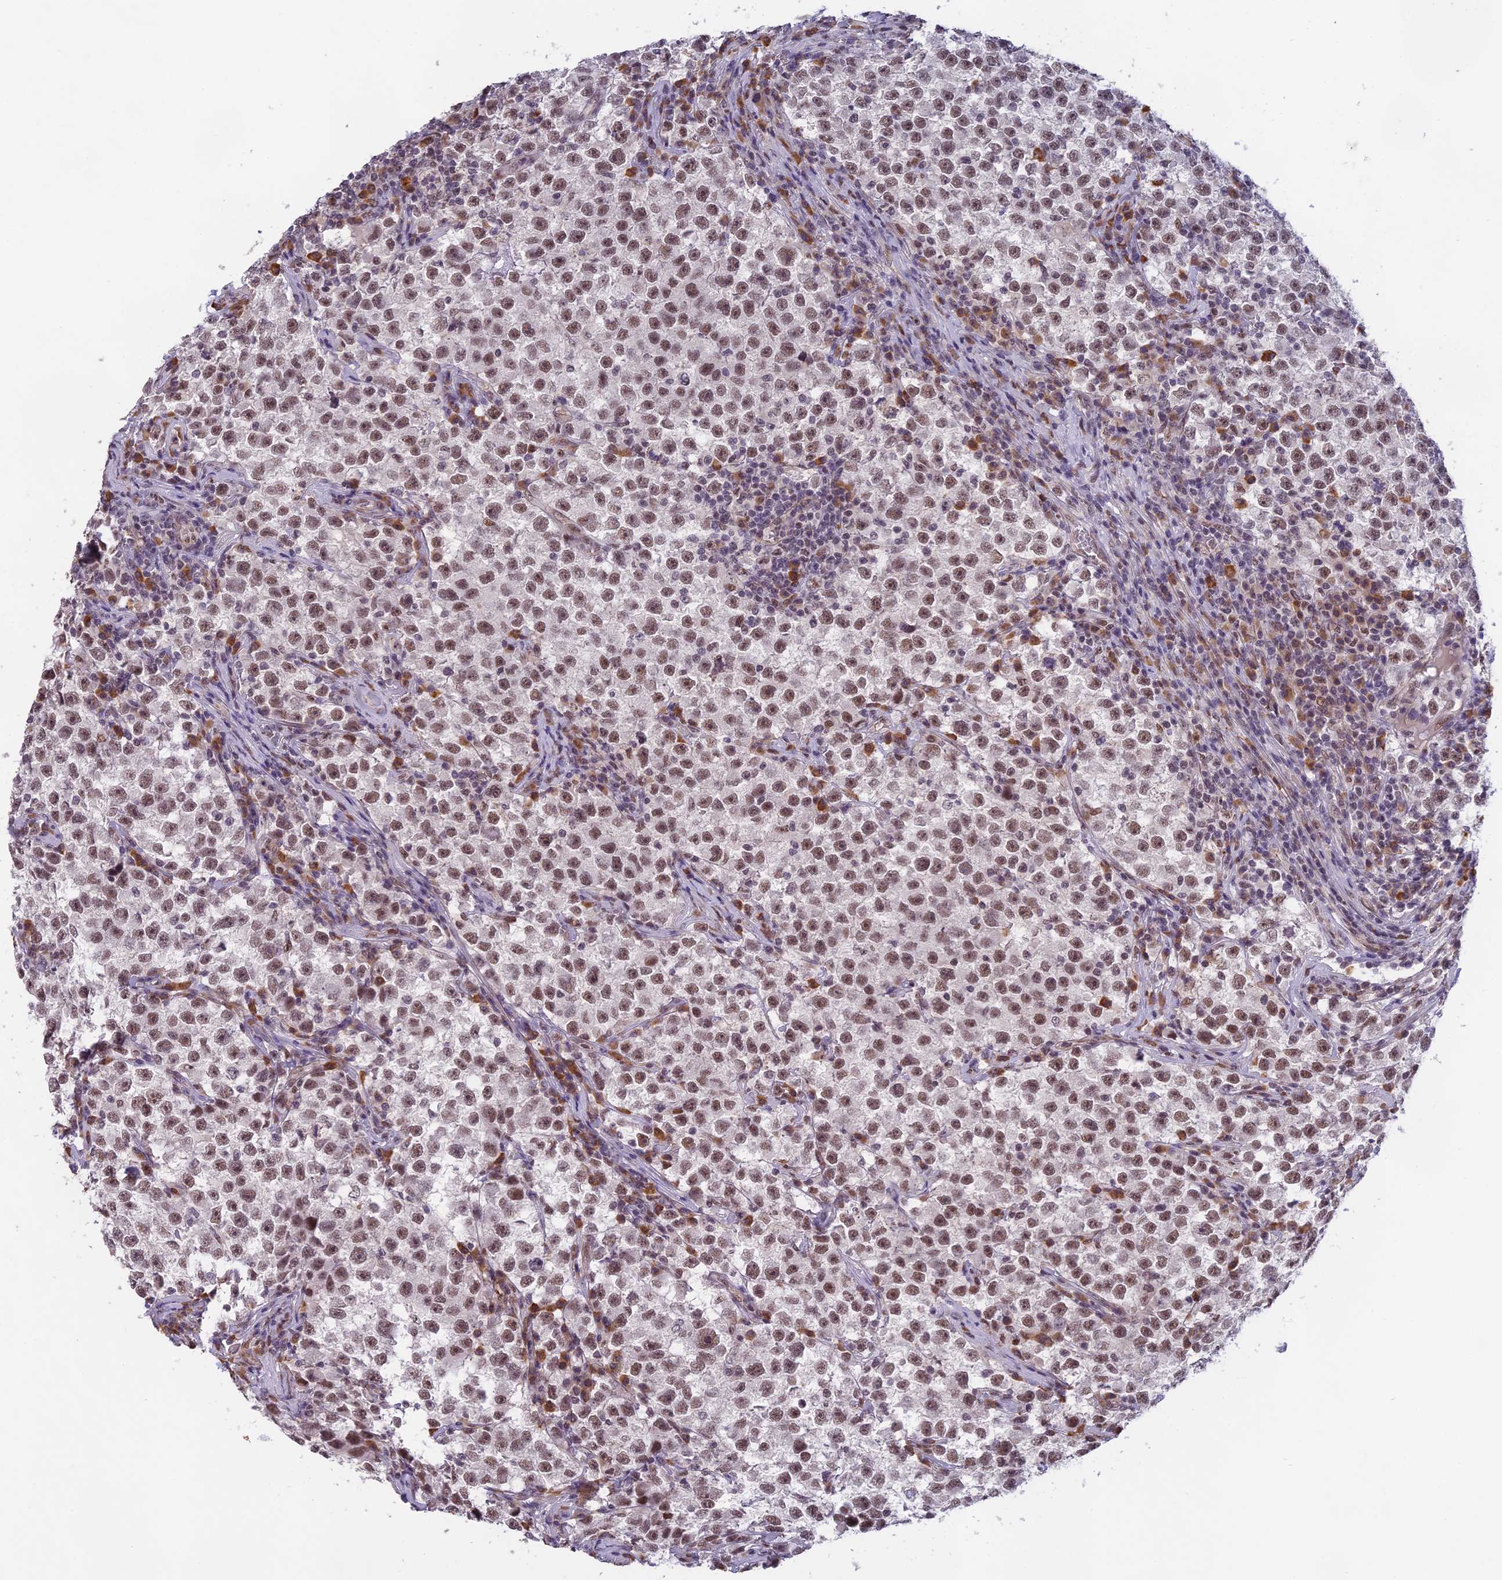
{"staining": {"intensity": "moderate", "quantity": ">75%", "location": "nuclear"}, "tissue": "testis cancer", "cell_type": "Tumor cells", "image_type": "cancer", "snomed": [{"axis": "morphology", "description": "Seminoma, NOS"}, {"axis": "topography", "description": "Testis"}], "caption": "Protein staining by immunohistochemistry (IHC) demonstrates moderate nuclear expression in about >75% of tumor cells in testis cancer.", "gene": "MORF4L1", "patient": {"sex": "male", "age": 22}}